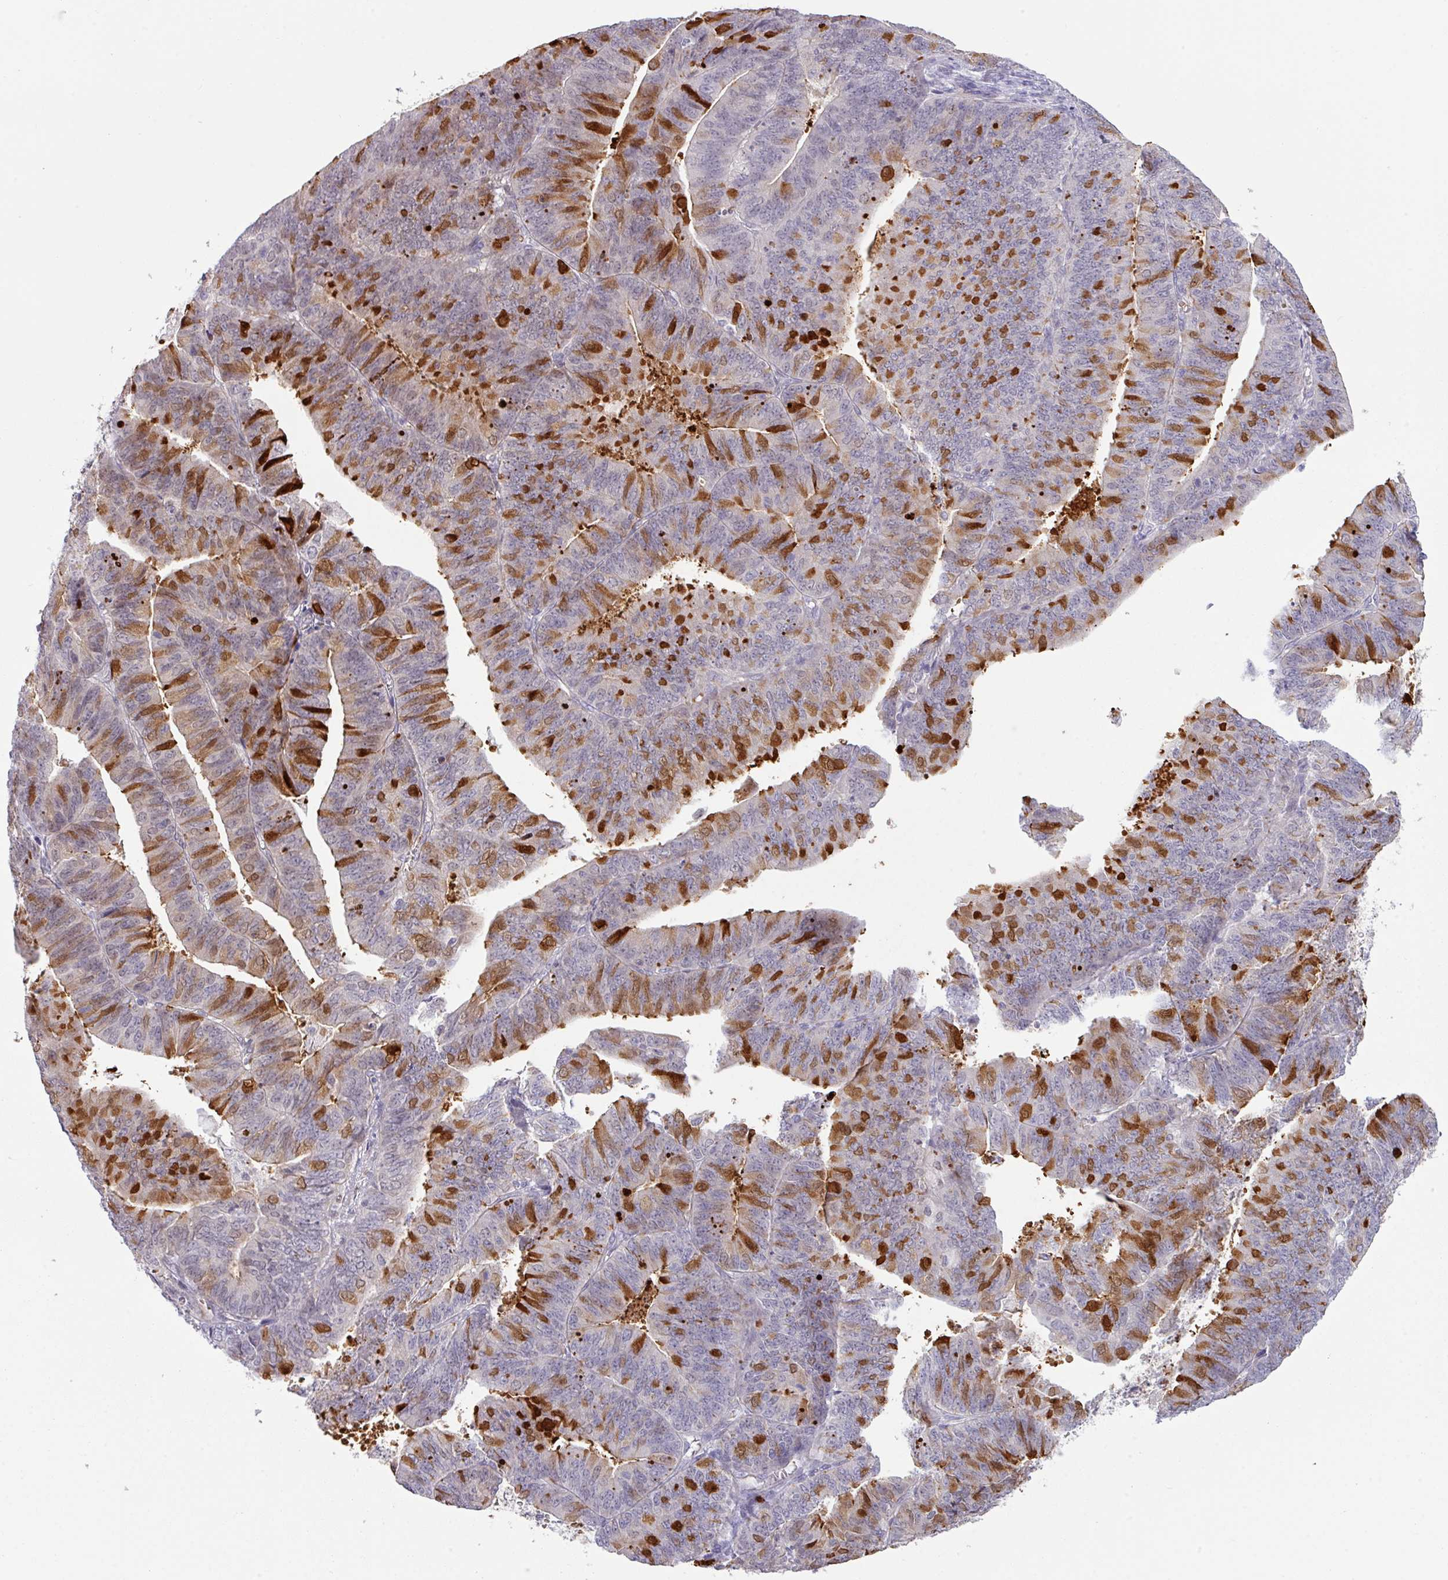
{"staining": {"intensity": "strong", "quantity": "25%-75%", "location": "cytoplasmic/membranous"}, "tissue": "endometrial cancer", "cell_type": "Tumor cells", "image_type": "cancer", "snomed": [{"axis": "morphology", "description": "Adenocarcinoma, NOS"}, {"axis": "topography", "description": "Endometrium"}], "caption": "This photomicrograph demonstrates immunohistochemistry (IHC) staining of human endometrial adenocarcinoma, with high strong cytoplasmic/membranous positivity in about 25%-75% of tumor cells.", "gene": "ANKRD13B", "patient": {"sex": "female", "age": 73}}